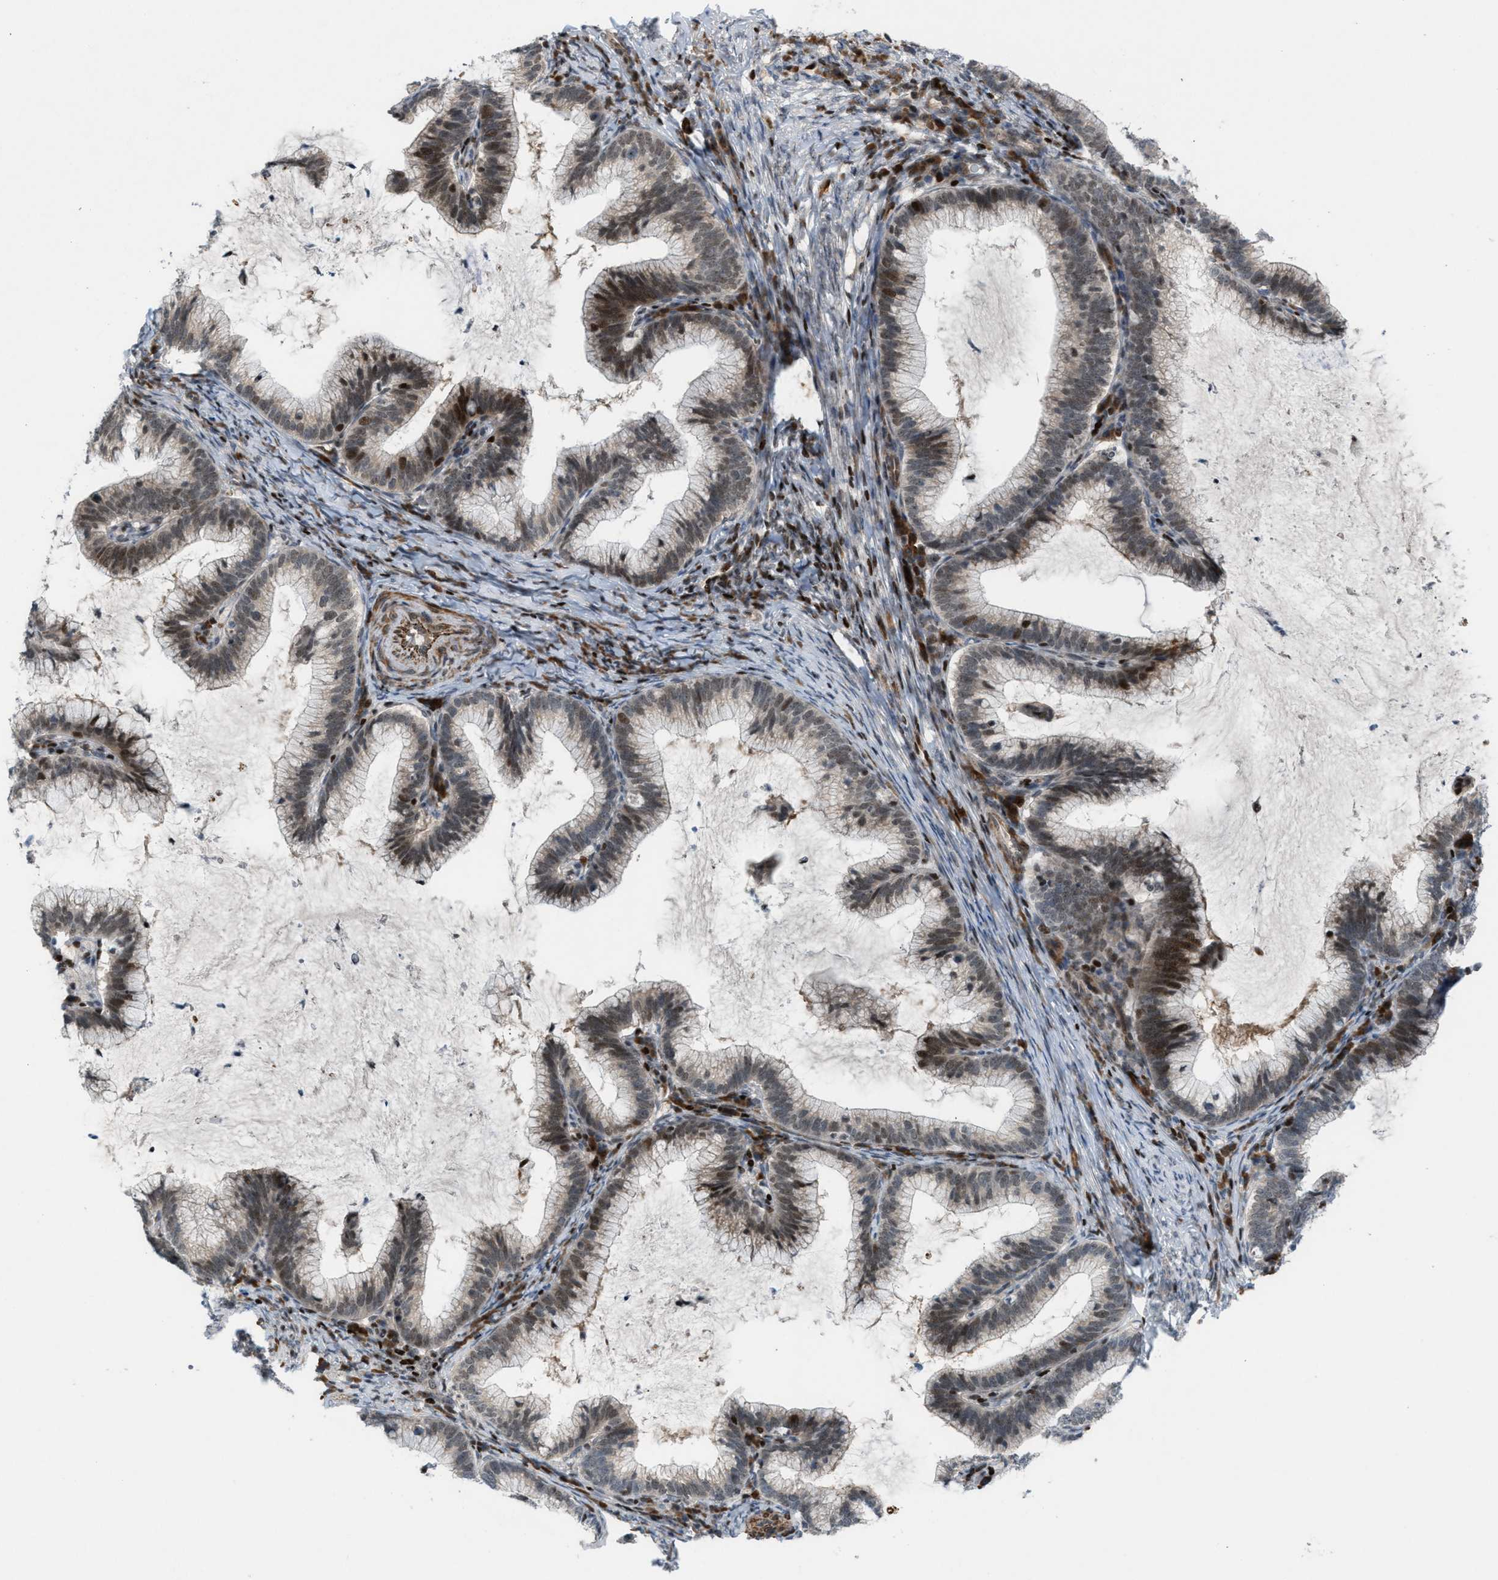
{"staining": {"intensity": "weak", "quantity": ">75%", "location": "cytoplasmic/membranous,nuclear"}, "tissue": "cervical cancer", "cell_type": "Tumor cells", "image_type": "cancer", "snomed": [{"axis": "morphology", "description": "Adenocarcinoma, NOS"}, {"axis": "topography", "description": "Cervix"}], "caption": "Approximately >75% of tumor cells in human cervical adenocarcinoma demonstrate weak cytoplasmic/membranous and nuclear protein staining as visualized by brown immunohistochemical staining.", "gene": "ZNF276", "patient": {"sex": "female", "age": 36}}